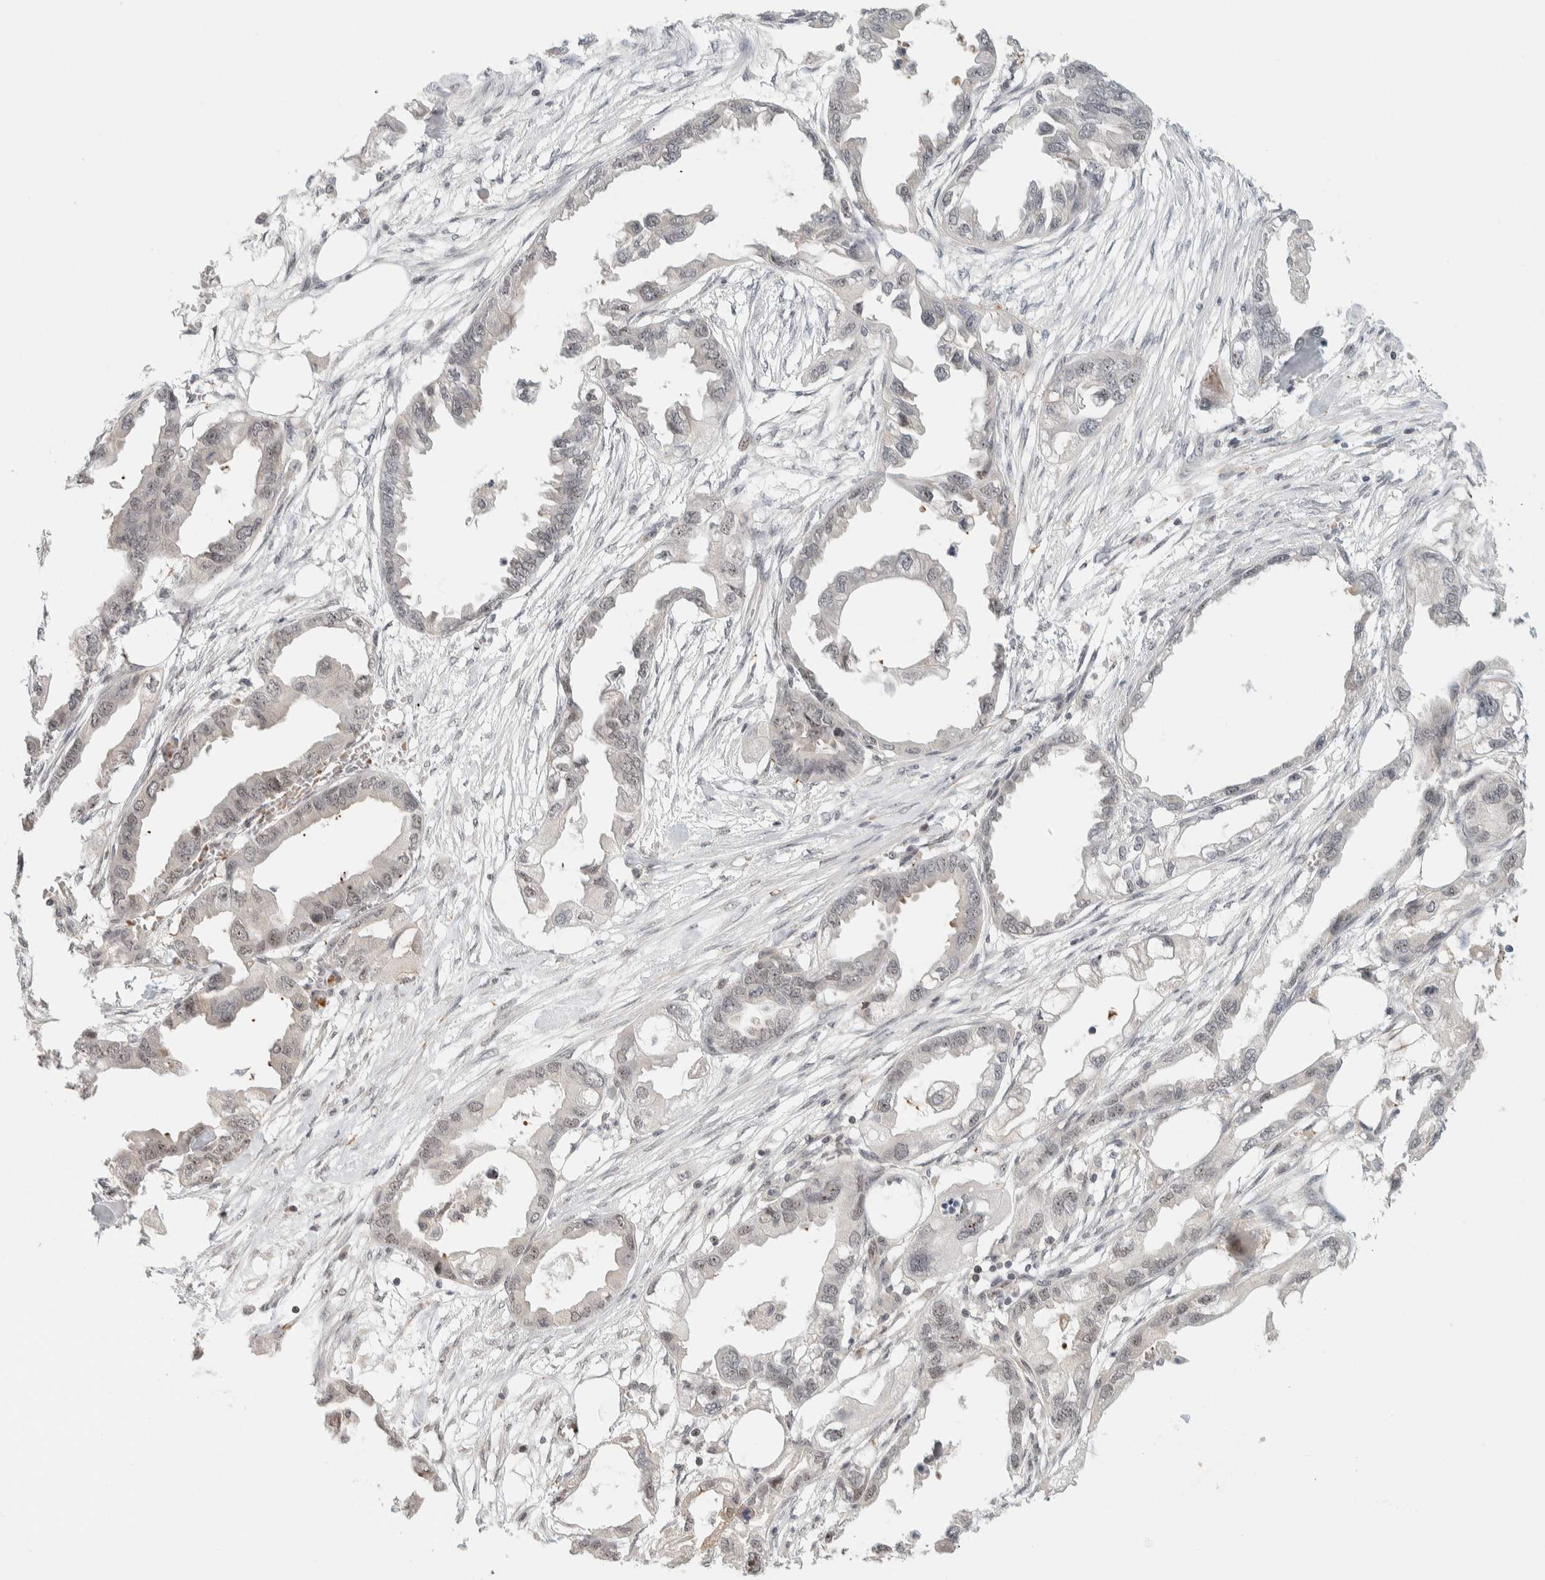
{"staining": {"intensity": "weak", "quantity": "<25%", "location": "nuclear"}, "tissue": "endometrial cancer", "cell_type": "Tumor cells", "image_type": "cancer", "snomed": [{"axis": "morphology", "description": "Adenocarcinoma, NOS"}, {"axis": "morphology", "description": "Adenocarcinoma, metastatic, NOS"}, {"axis": "topography", "description": "Adipose tissue"}, {"axis": "topography", "description": "Endometrium"}], "caption": "Immunohistochemical staining of endometrial cancer reveals no significant positivity in tumor cells.", "gene": "ZBTB2", "patient": {"sex": "female", "age": 67}}